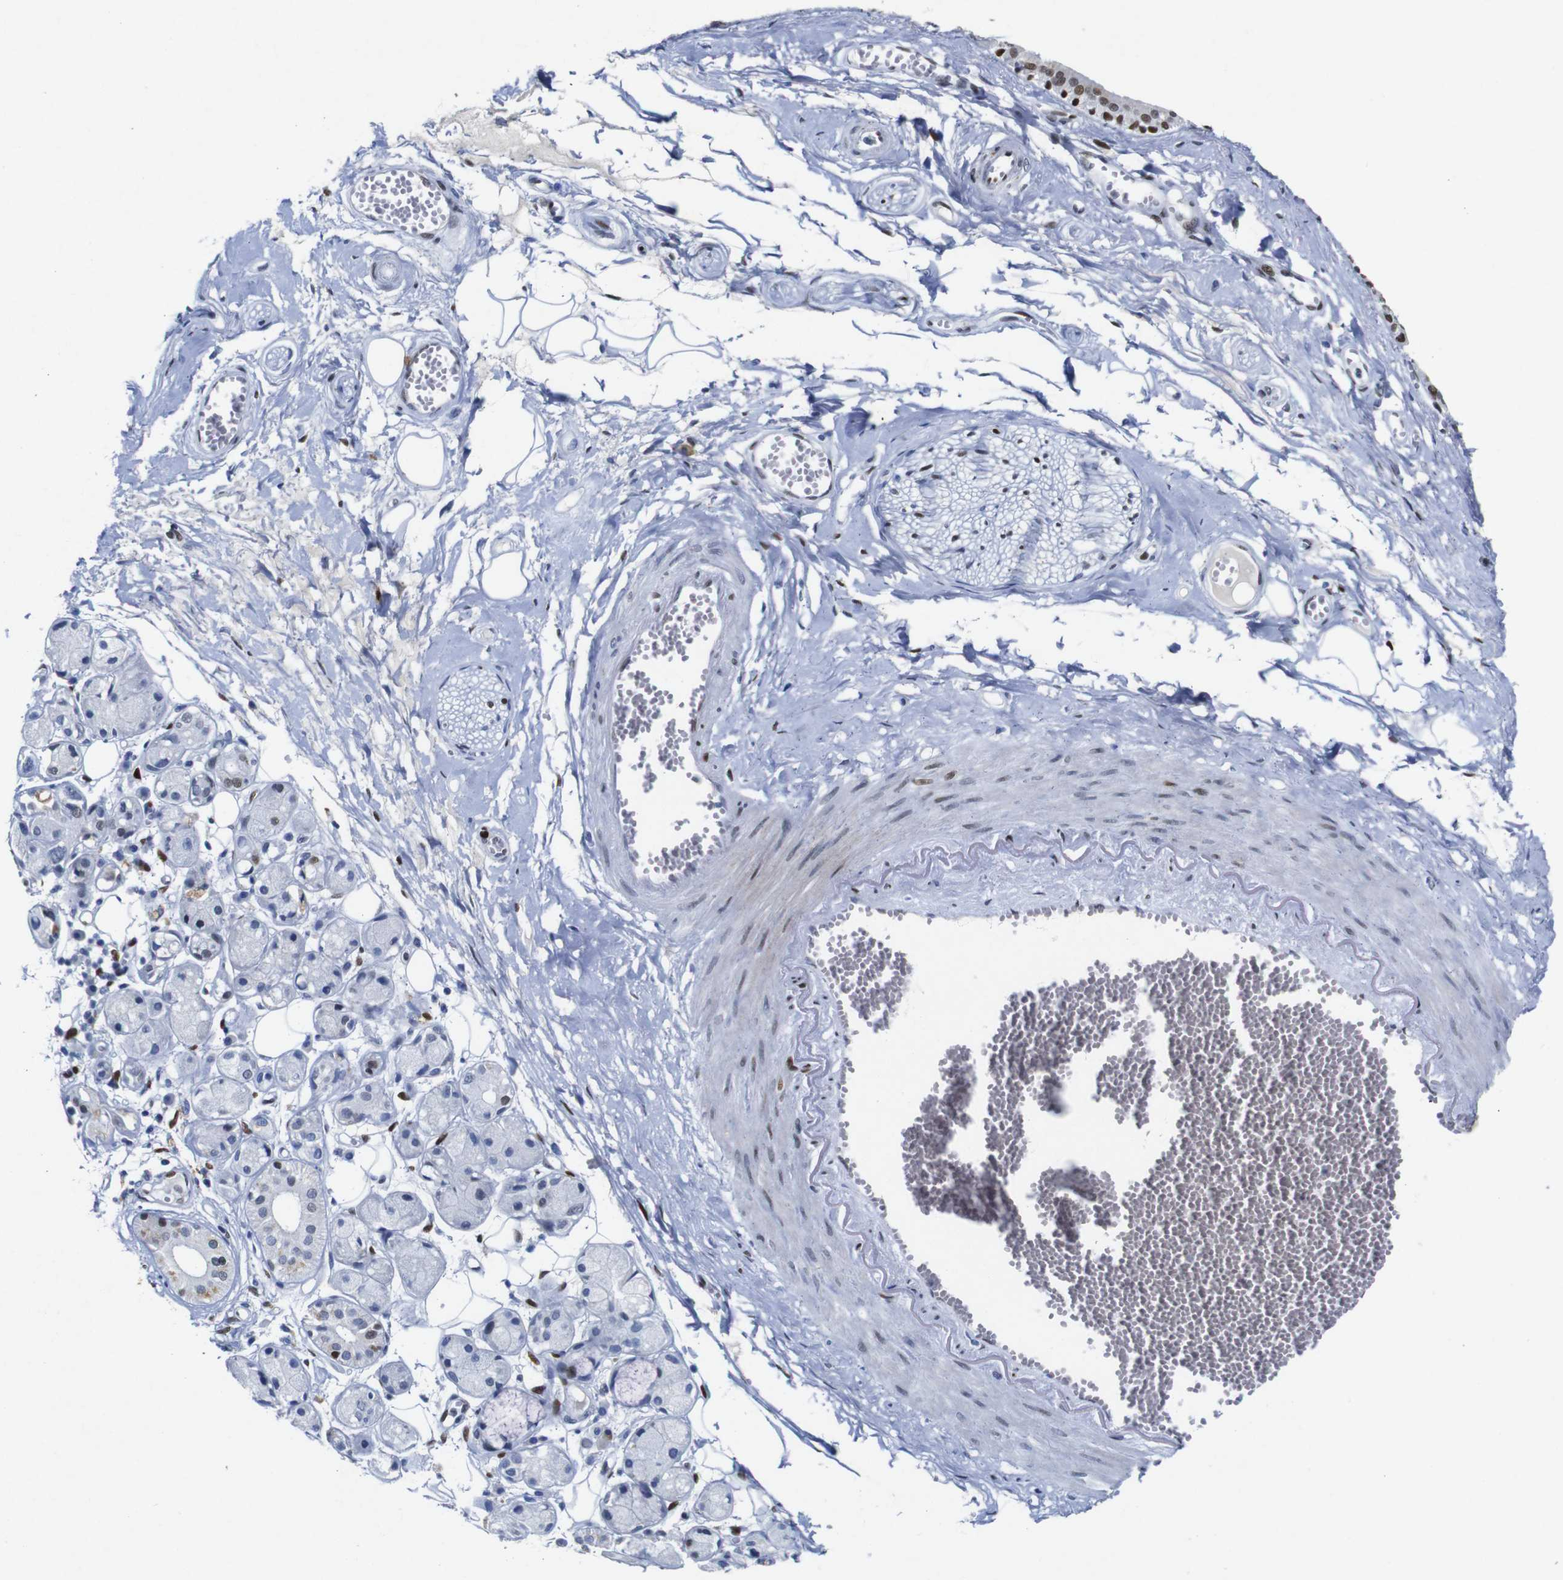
{"staining": {"intensity": "negative", "quantity": "none", "location": "none"}, "tissue": "adipose tissue", "cell_type": "Adipocytes", "image_type": "normal", "snomed": [{"axis": "morphology", "description": "Normal tissue, NOS"}, {"axis": "morphology", "description": "Inflammation, NOS"}, {"axis": "topography", "description": "Salivary gland"}, {"axis": "topography", "description": "Peripheral nerve tissue"}], "caption": "Adipocytes are negative for protein expression in unremarkable human adipose tissue. The staining is performed using DAB brown chromogen with nuclei counter-stained in using hematoxylin.", "gene": "FOSL2", "patient": {"sex": "female", "age": 75}}